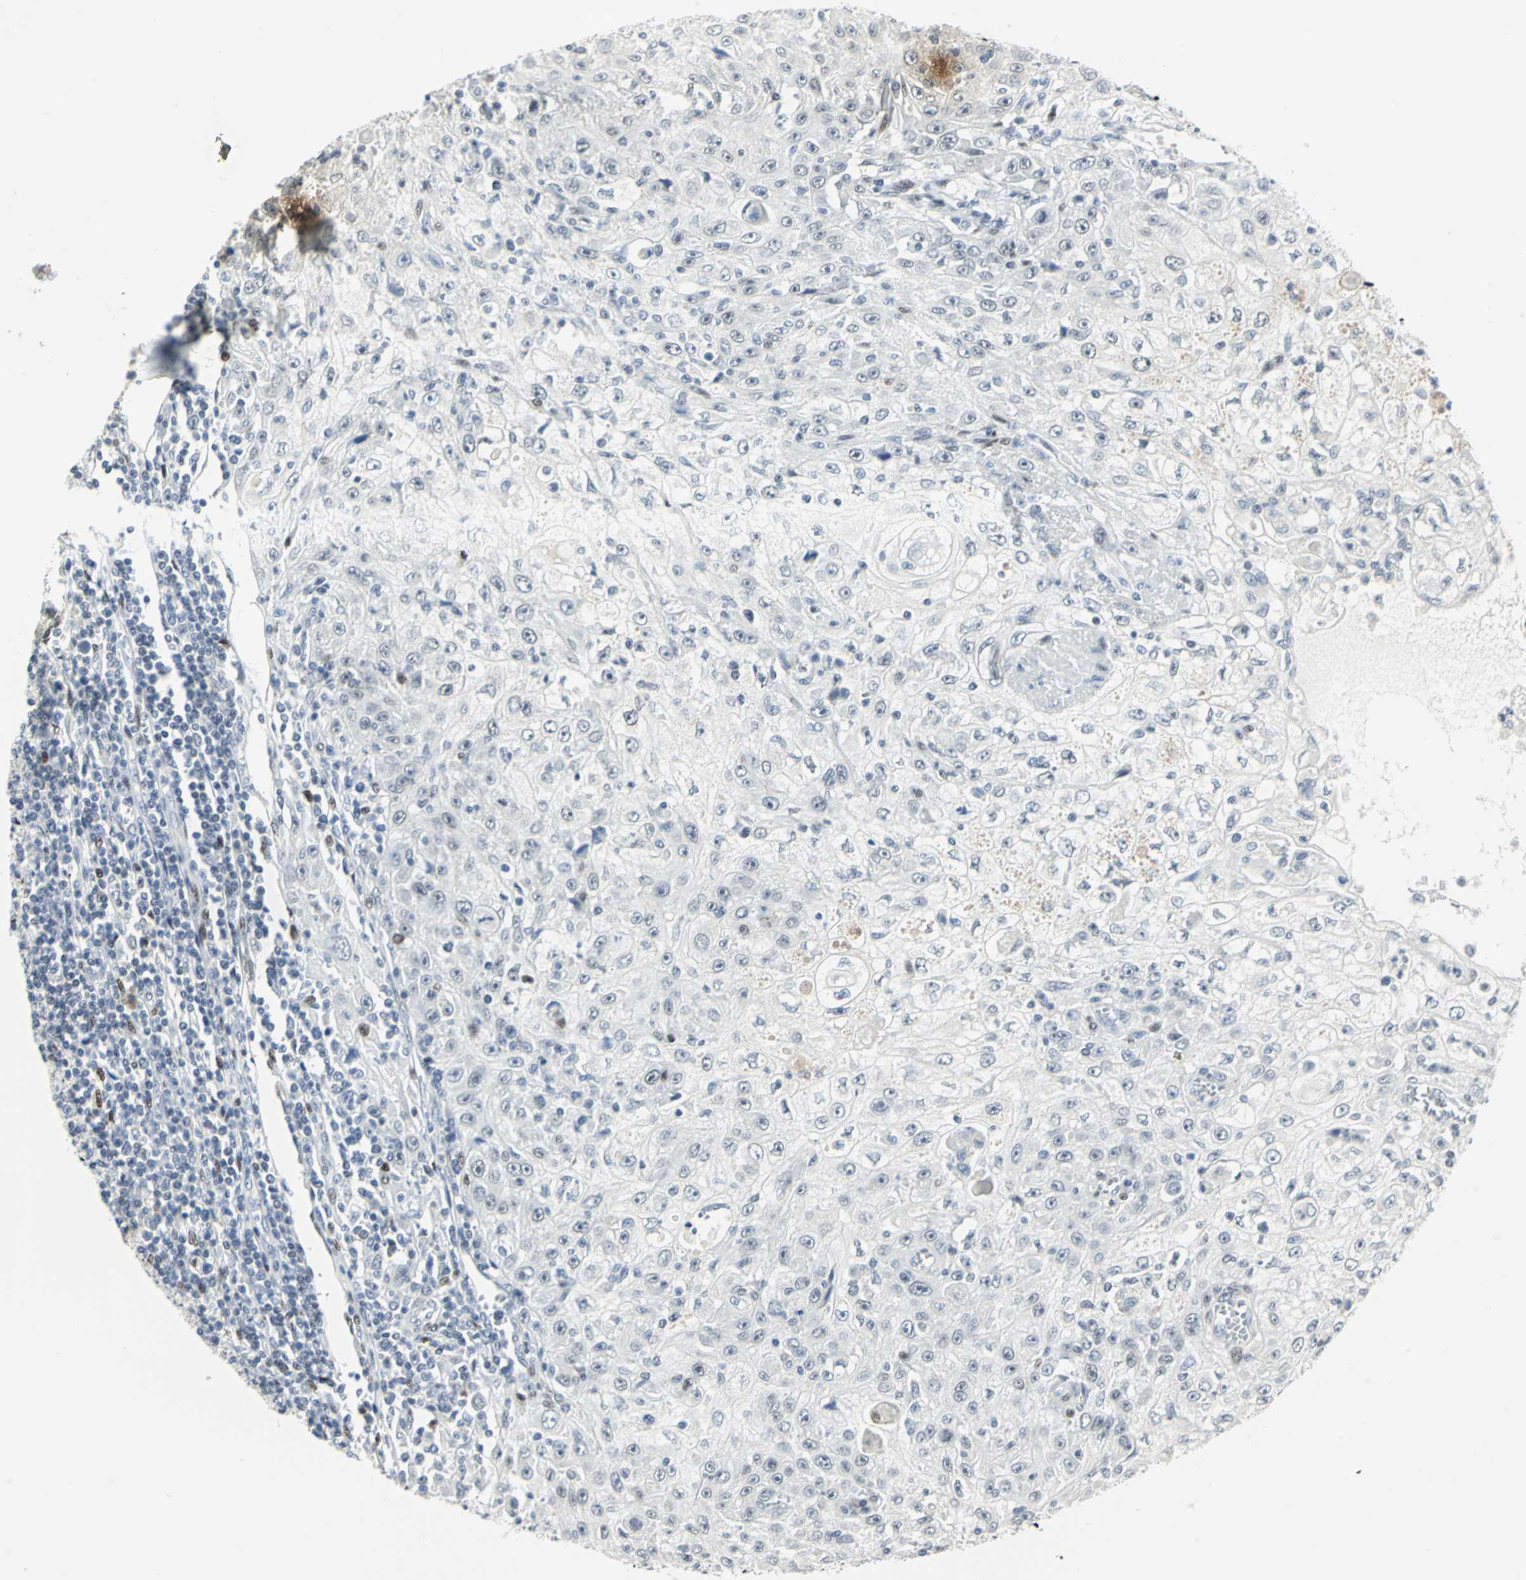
{"staining": {"intensity": "negative", "quantity": "none", "location": "none"}, "tissue": "skin cancer", "cell_type": "Tumor cells", "image_type": "cancer", "snomed": [{"axis": "morphology", "description": "Squamous cell carcinoma, NOS"}, {"axis": "topography", "description": "Skin"}], "caption": "There is no significant positivity in tumor cells of skin squamous cell carcinoma. (DAB (3,3'-diaminobenzidine) IHC, high magnification).", "gene": "MEIS2", "patient": {"sex": "male", "age": 75}}